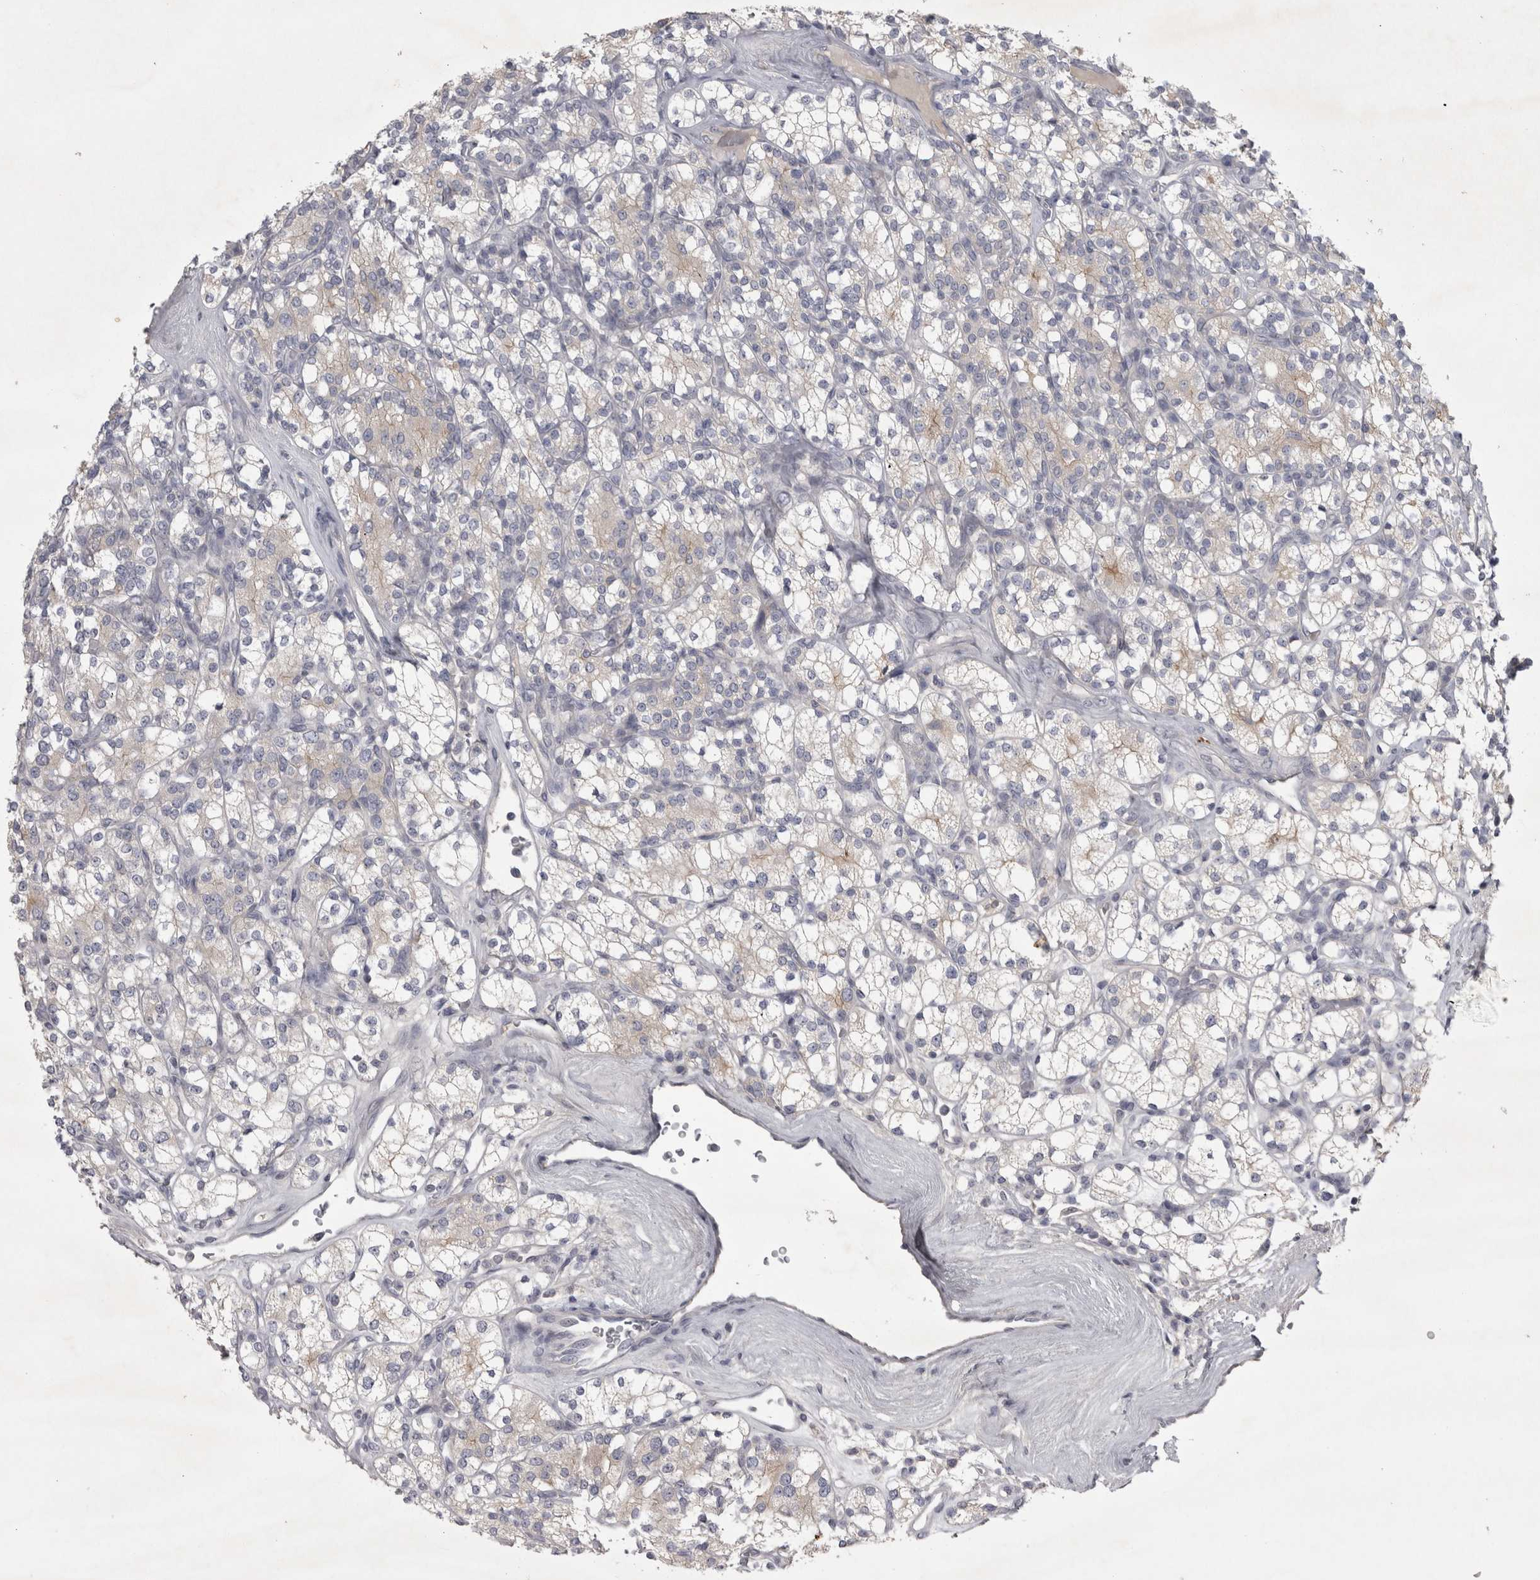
{"staining": {"intensity": "negative", "quantity": "none", "location": "none"}, "tissue": "renal cancer", "cell_type": "Tumor cells", "image_type": "cancer", "snomed": [{"axis": "morphology", "description": "Adenocarcinoma, NOS"}, {"axis": "topography", "description": "Kidney"}], "caption": "Immunohistochemistry (IHC) image of human renal cancer (adenocarcinoma) stained for a protein (brown), which shows no staining in tumor cells. (DAB (3,3'-diaminobenzidine) IHC, high magnification).", "gene": "ENPP7", "patient": {"sex": "male", "age": 77}}